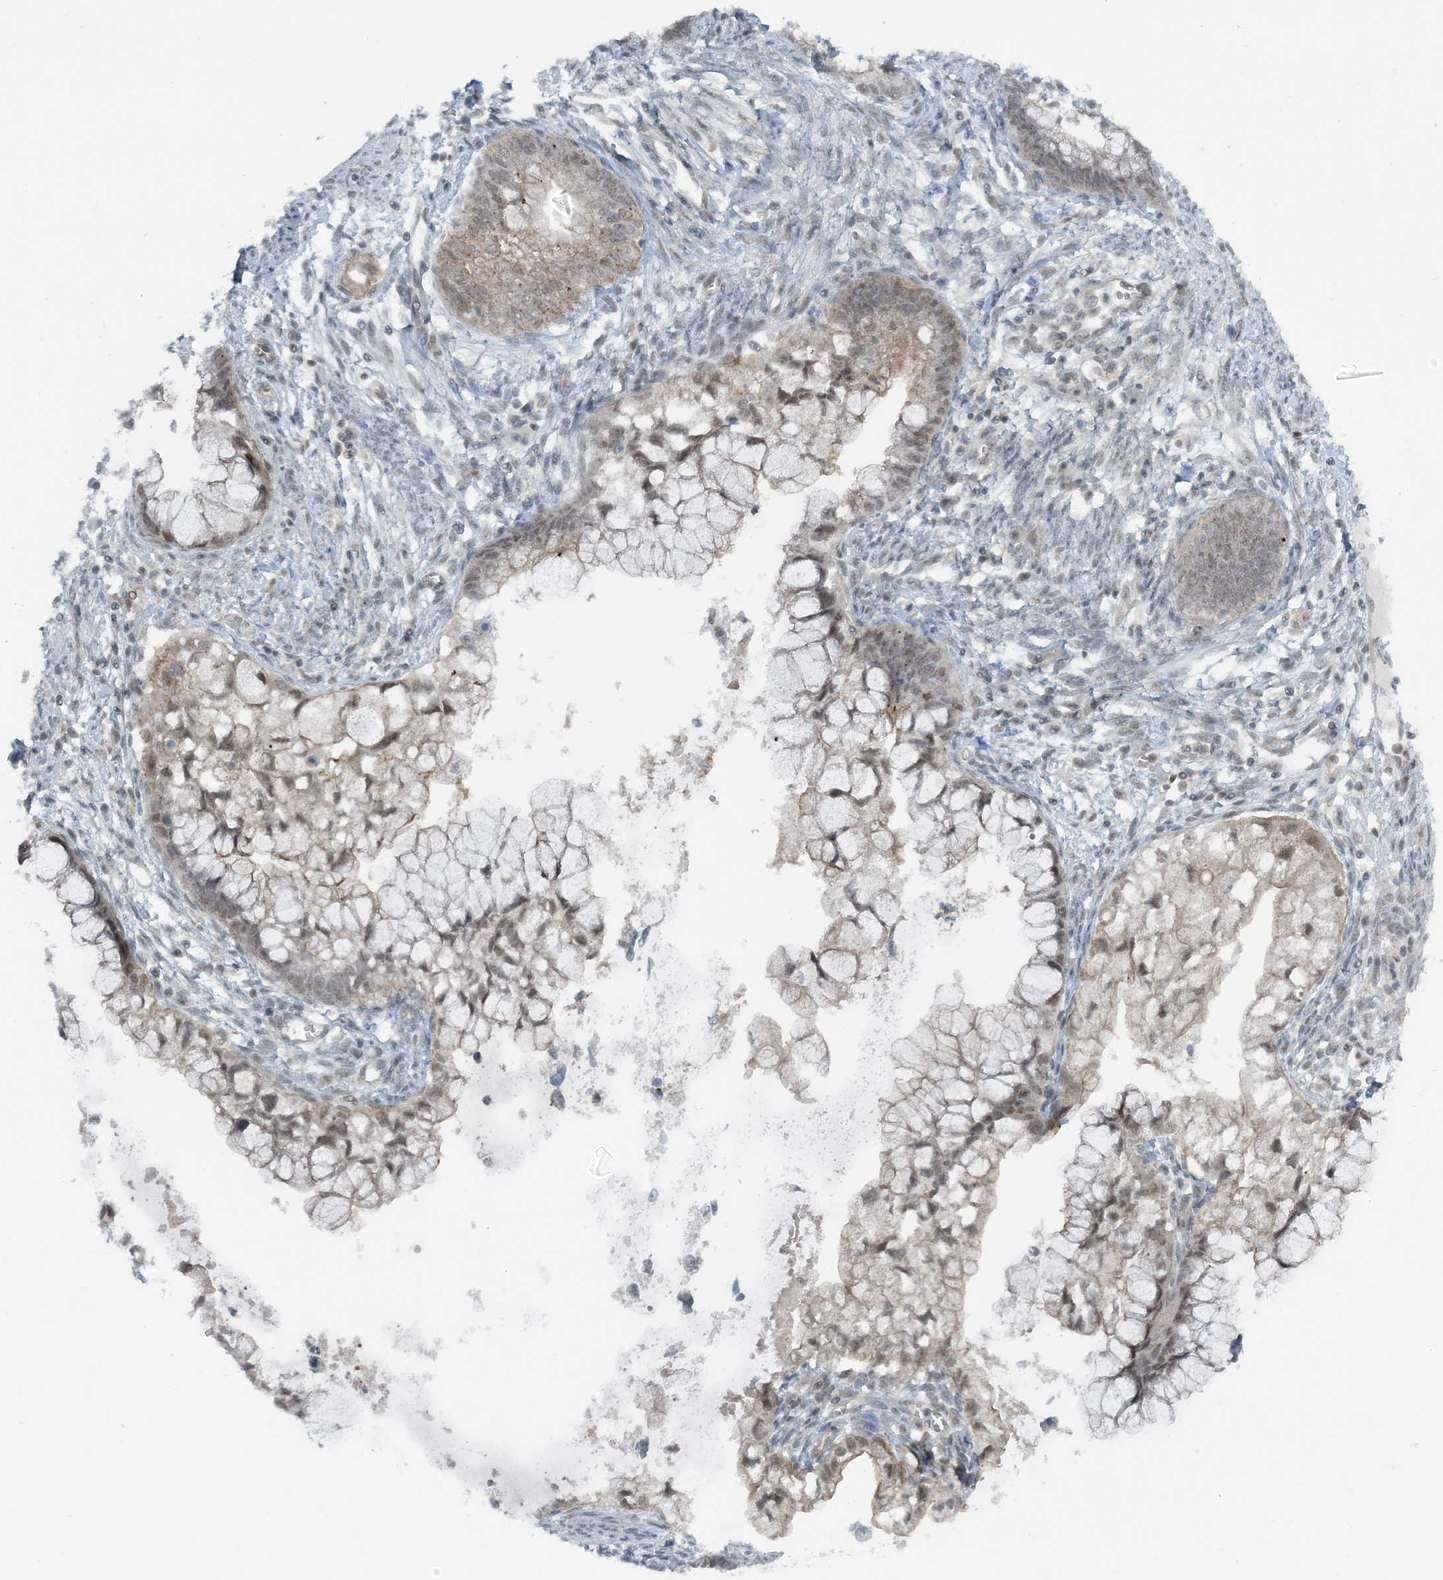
{"staining": {"intensity": "weak", "quantity": "<25%", "location": "nuclear"}, "tissue": "cervical cancer", "cell_type": "Tumor cells", "image_type": "cancer", "snomed": [{"axis": "morphology", "description": "Adenocarcinoma, NOS"}, {"axis": "topography", "description": "Cervix"}], "caption": "Immunohistochemistry histopathology image of human cervical cancer stained for a protein (brown), which displays no staining in tumor cells.", "gene": "ATP11A", "patient": {"sex": "female", "age": 44}}